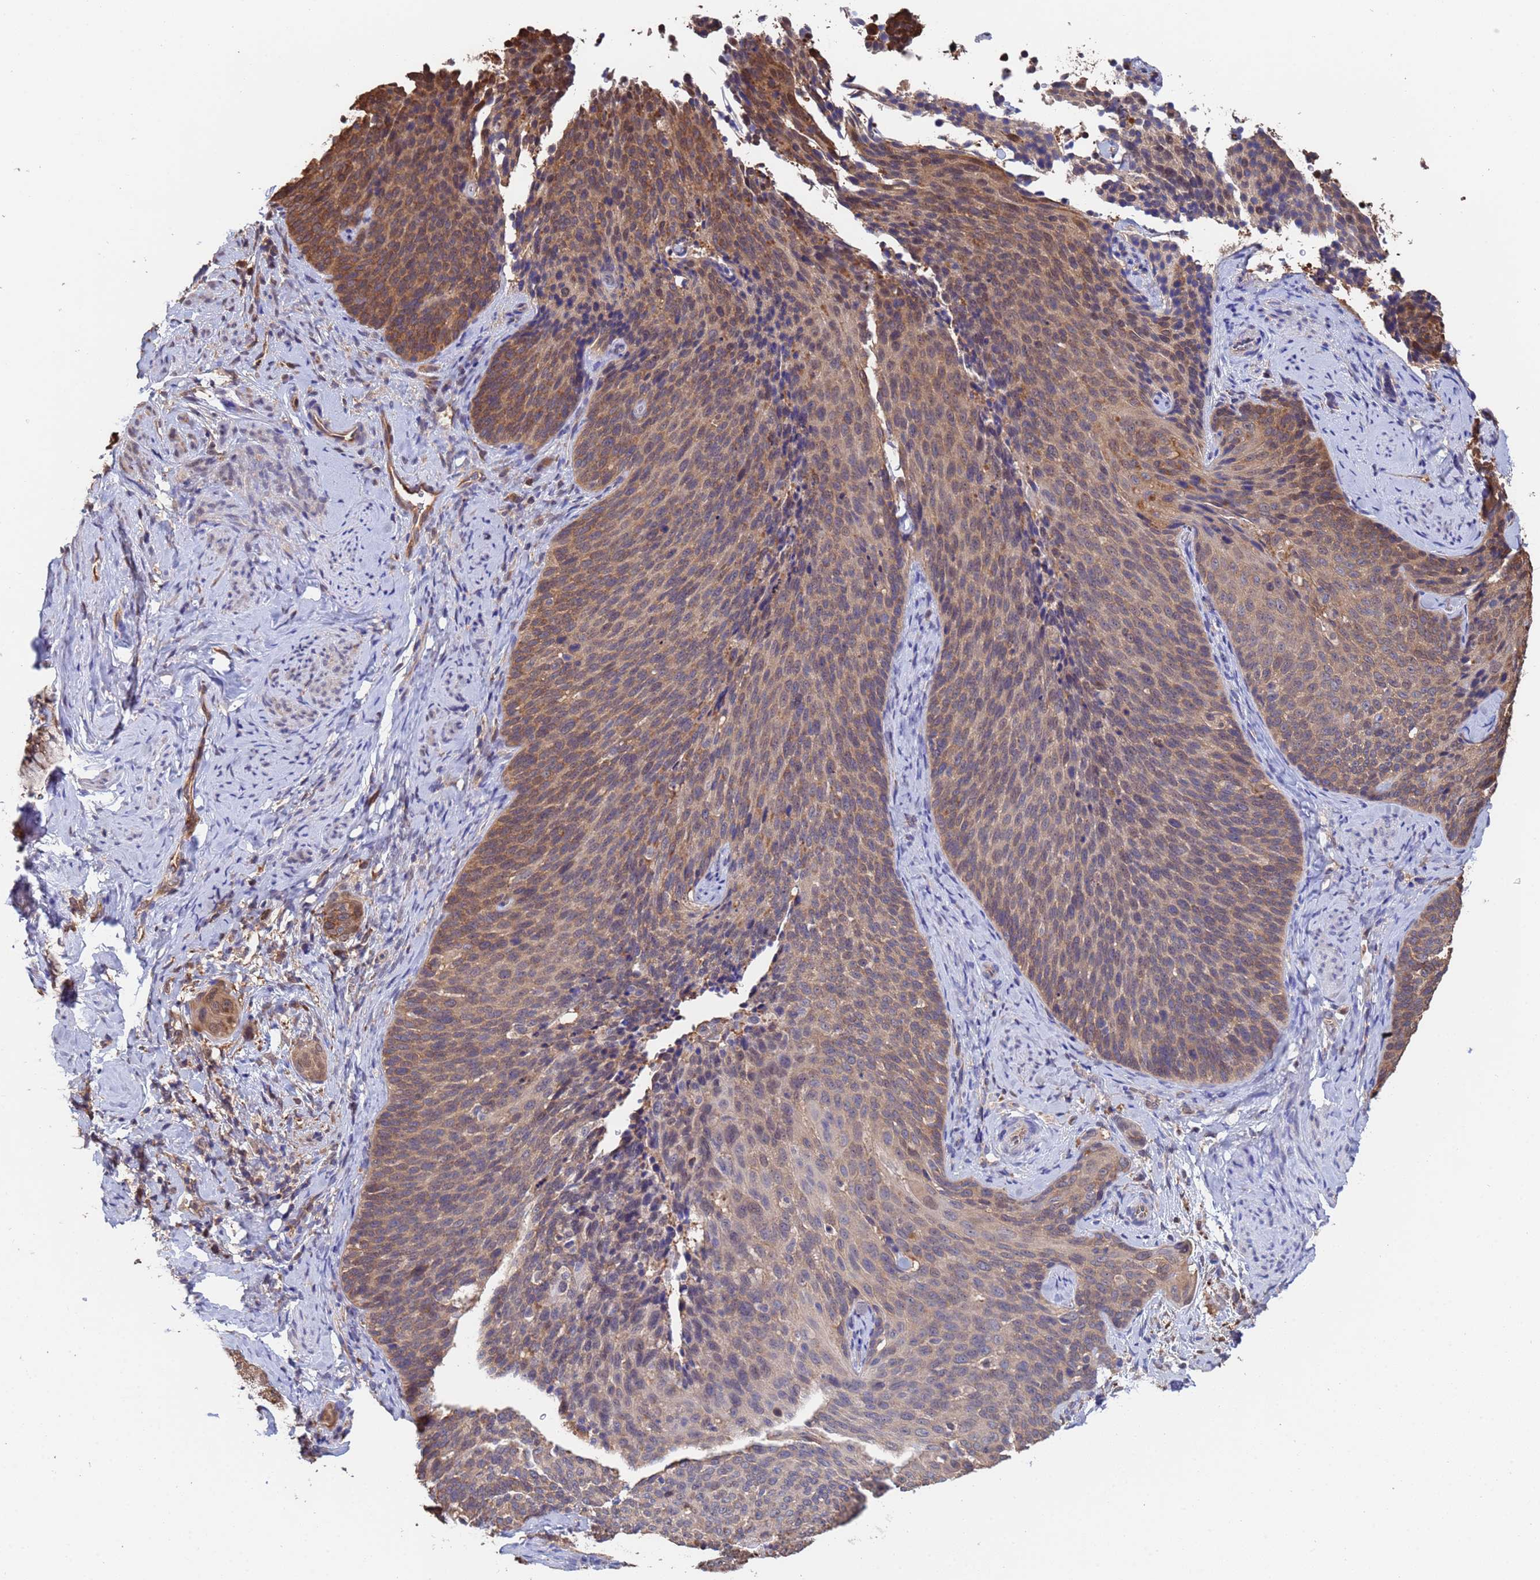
{"staining": {"intensity": "moderate", "quantity": ">75%", "location": "cytoplasmic/membranous"}, "tissue": "cervical cancer", "cell_type": "Tumor cells", "image_type": "cancer", "snomed": [{"axis": "morphology", "description": "Squamous cell carcinoma, NOS"}, {"axis": "topography", "description": "Cervix"}], "caption": "A brown stain highlights moderate cytoplasmic/membranous staining of a protein in cervical cancer (squamous cell carcinoma) tumor cells. (brown staining indicates protein expression, while blue staining denotes nuclei).", "gene": "FAM25A", "patient": {"sex": "female", "age": 50}}